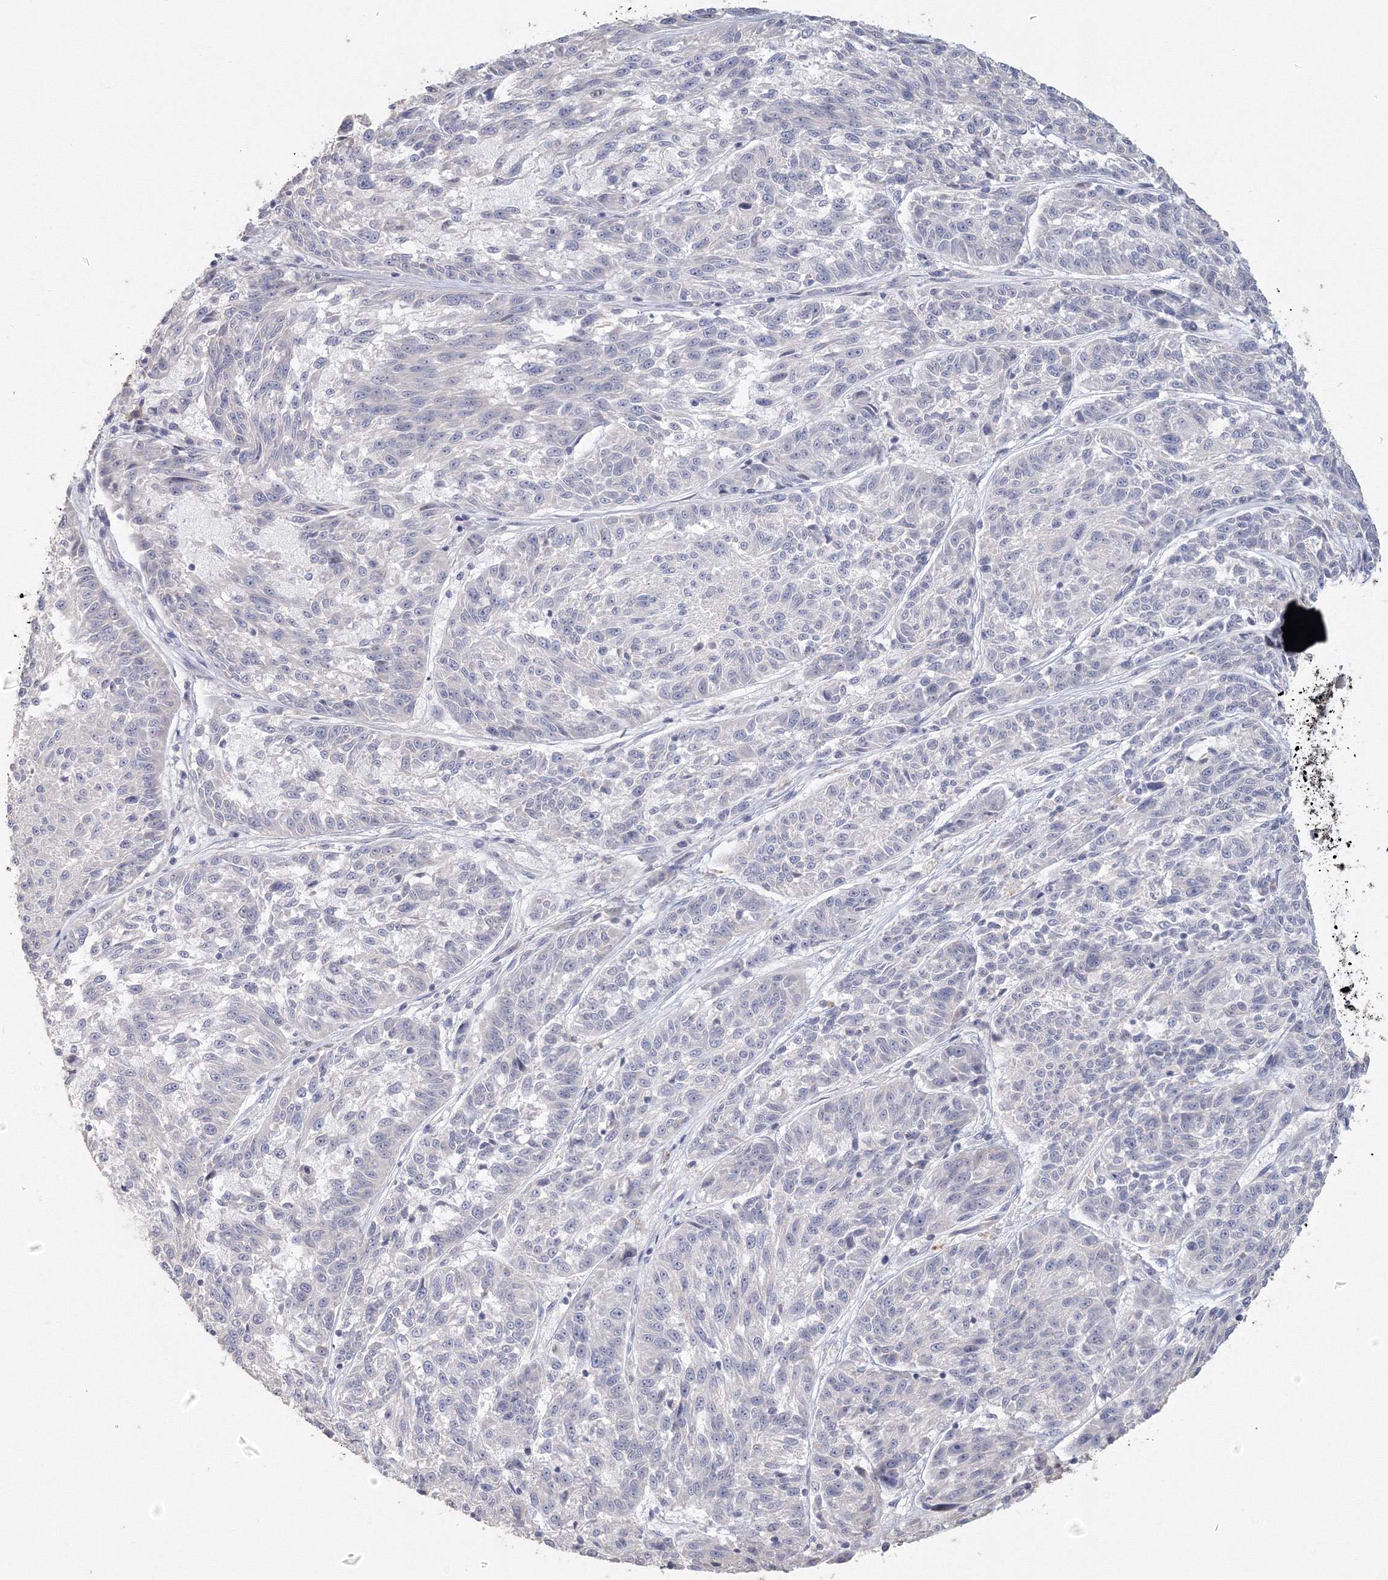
{"staining": {"intensity": "negative", "quantity": "none", "location": "none"}, "tissue": "melanoma", "cell_type": "Tumor cells", "image_type": "cancer", "snomed": [{"axis": "morphology", "description": "Malignant melanoma, NOS"}, {"axis": "topography", "description": "Skin"}], "caption": "A high-resolution histopathology image shows immunohistochemistry (IHC) staining of malignant melanoma, which exhibits no significant positivity in tumor cells.", "gene": "TACC2", "patient": {"sex": "male", "age": 53}}